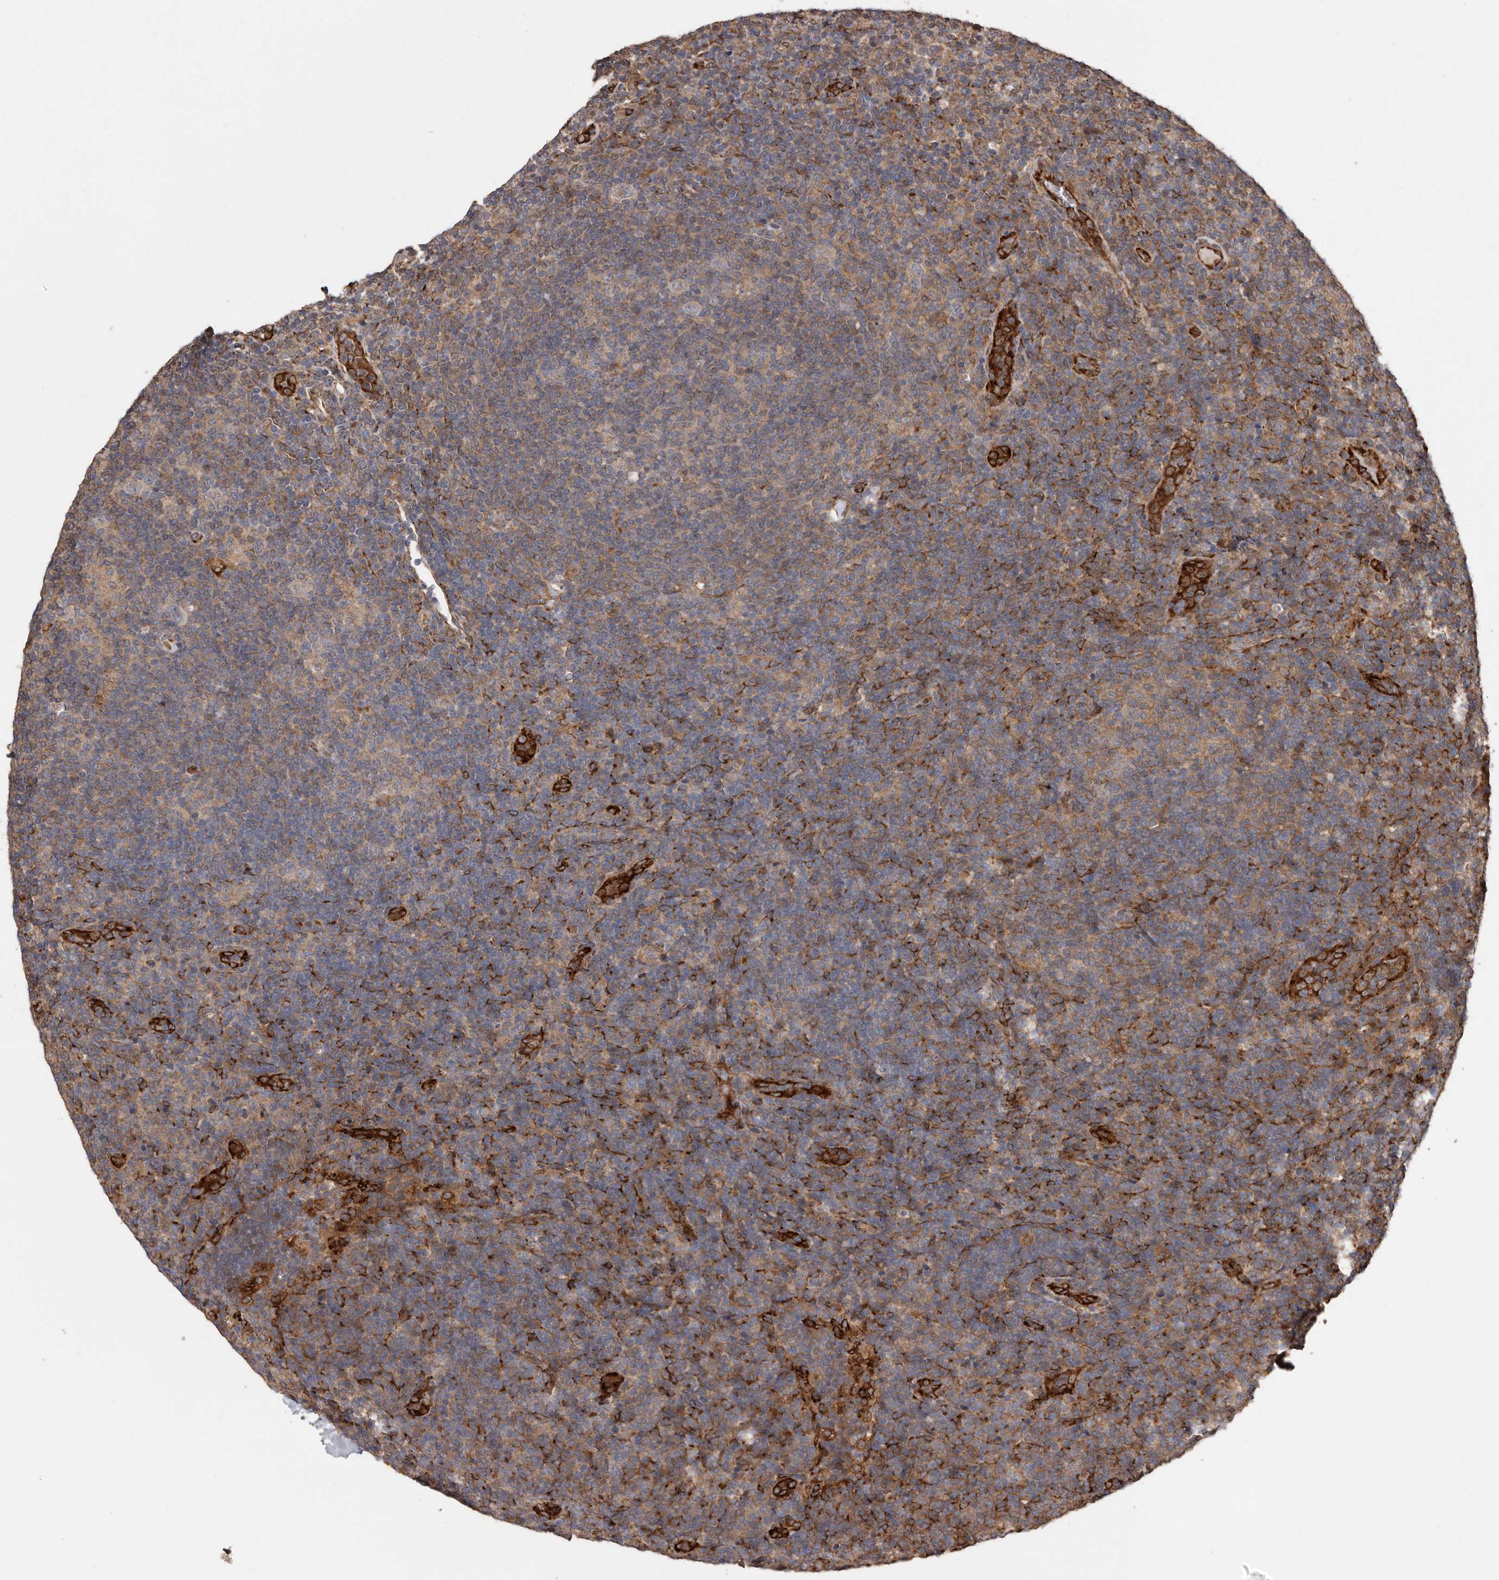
{"staining": {"intensity": "moderate", "quantity": ">75%", "location": "cytoplasmic/membranous"}, "tissue": "lymphoma", "cell_type": "Tumor cells", "image_type": "cancer", "snomed": [{"axis": "morphology", "description": "Hodgkin's disease, NOS"}, {"axis": "topography", "description": "Lymph node"}], "caption": "Immunohistochemical staining of Hodgkin's disease exhibits medium levels of moderate cytoplasmic/membranous protein staining in approximately >75% of tumor cells.", "gene": "FLAD1", "patient": {"sex": "female", "age": 57}}